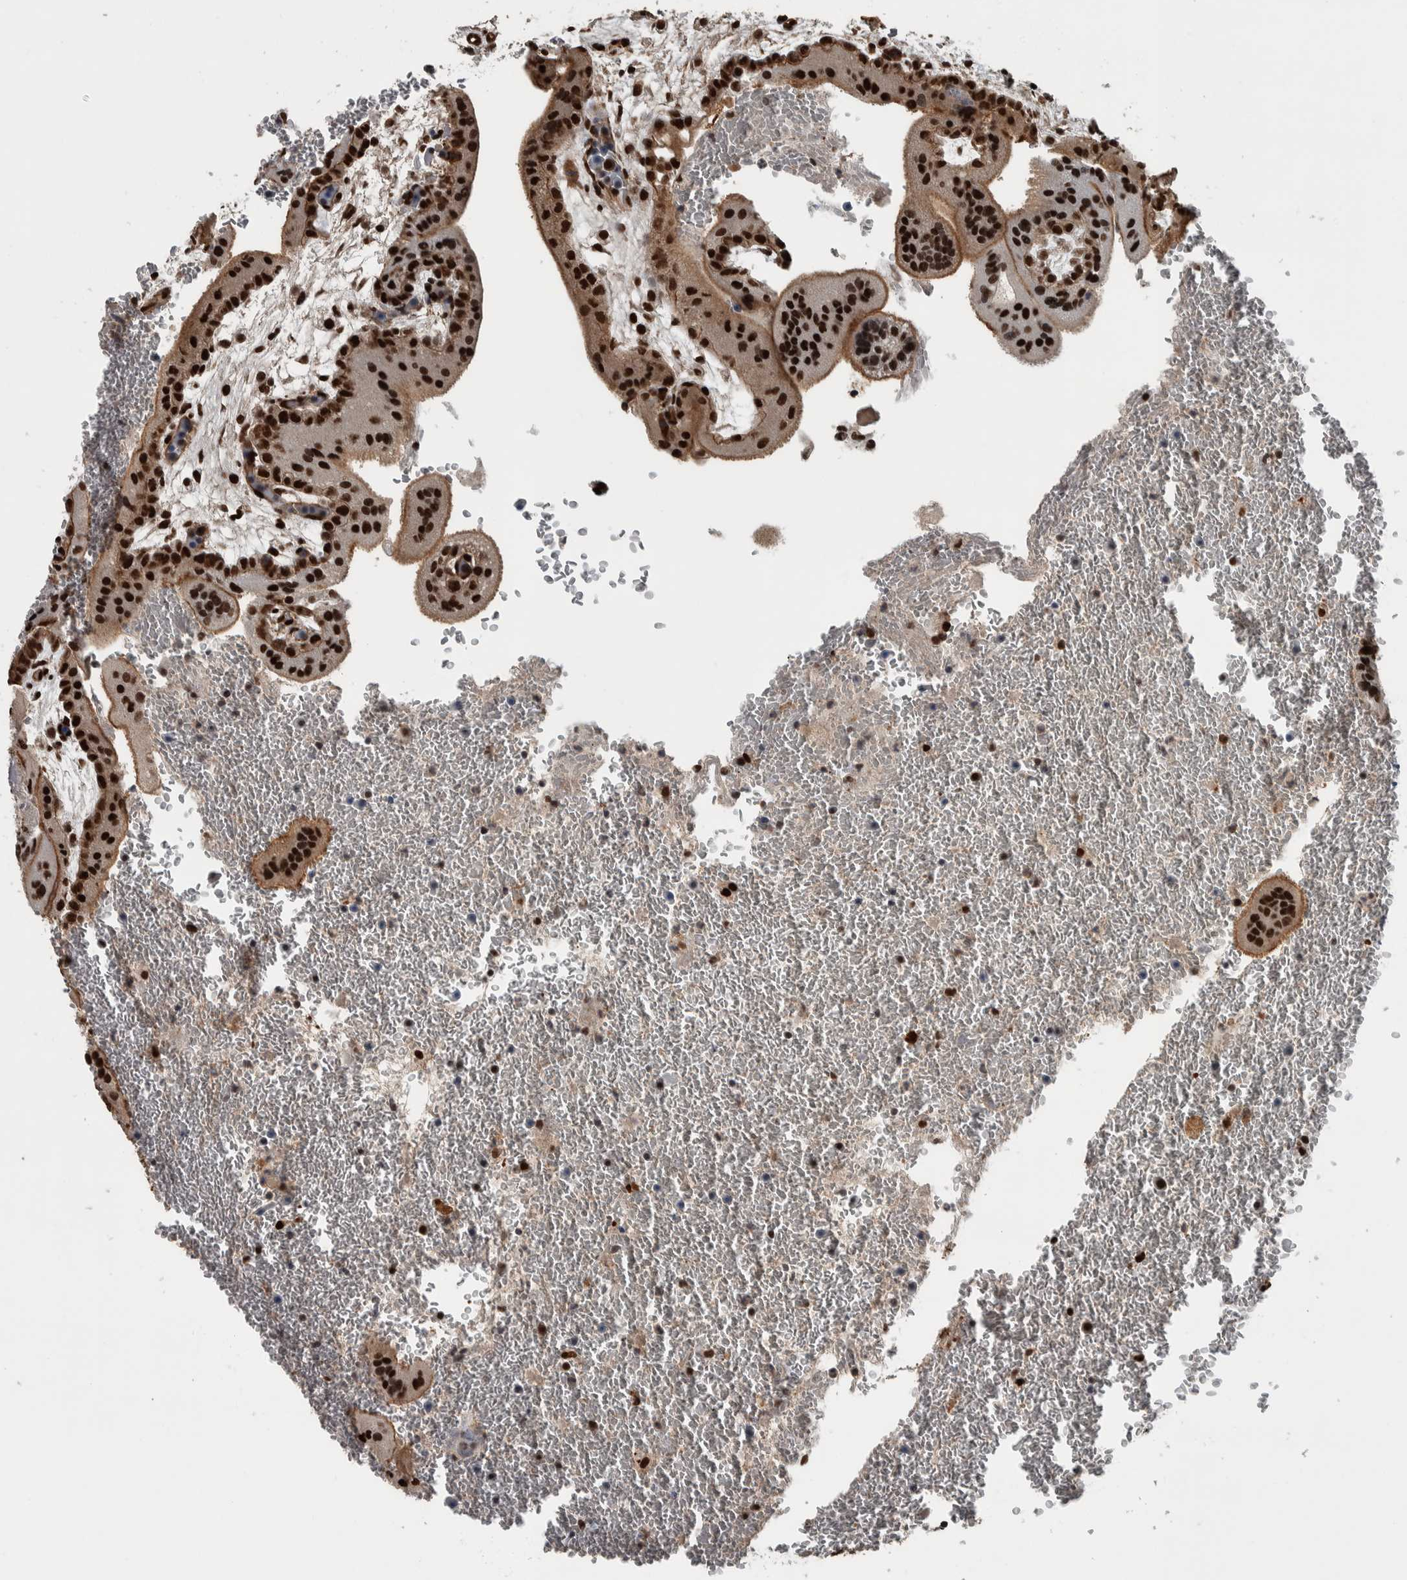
{"staining": {"intensity": "strong", "quantity": ">75%", "location": "cytoplasmic/membranous,nuclear"}, "tissue": "placenta", "cell_type": "Trophoblastic cells", "image_type": "normal", "snomed": [{"axis": "morphology", "description": "Normal tissue, NOS"}, {"axis": "topography", "description": "Placenta"}], "caption": "The photomicrograph exhibits immunohistochemical staining of unremarkable placenta. There is strong cytoplasmic/membranous,nuclear expression is present in approximately >75% of trophoblastic cells.", "gene": "FAM135B", "patient": {"sex": "female", "age": 35}}